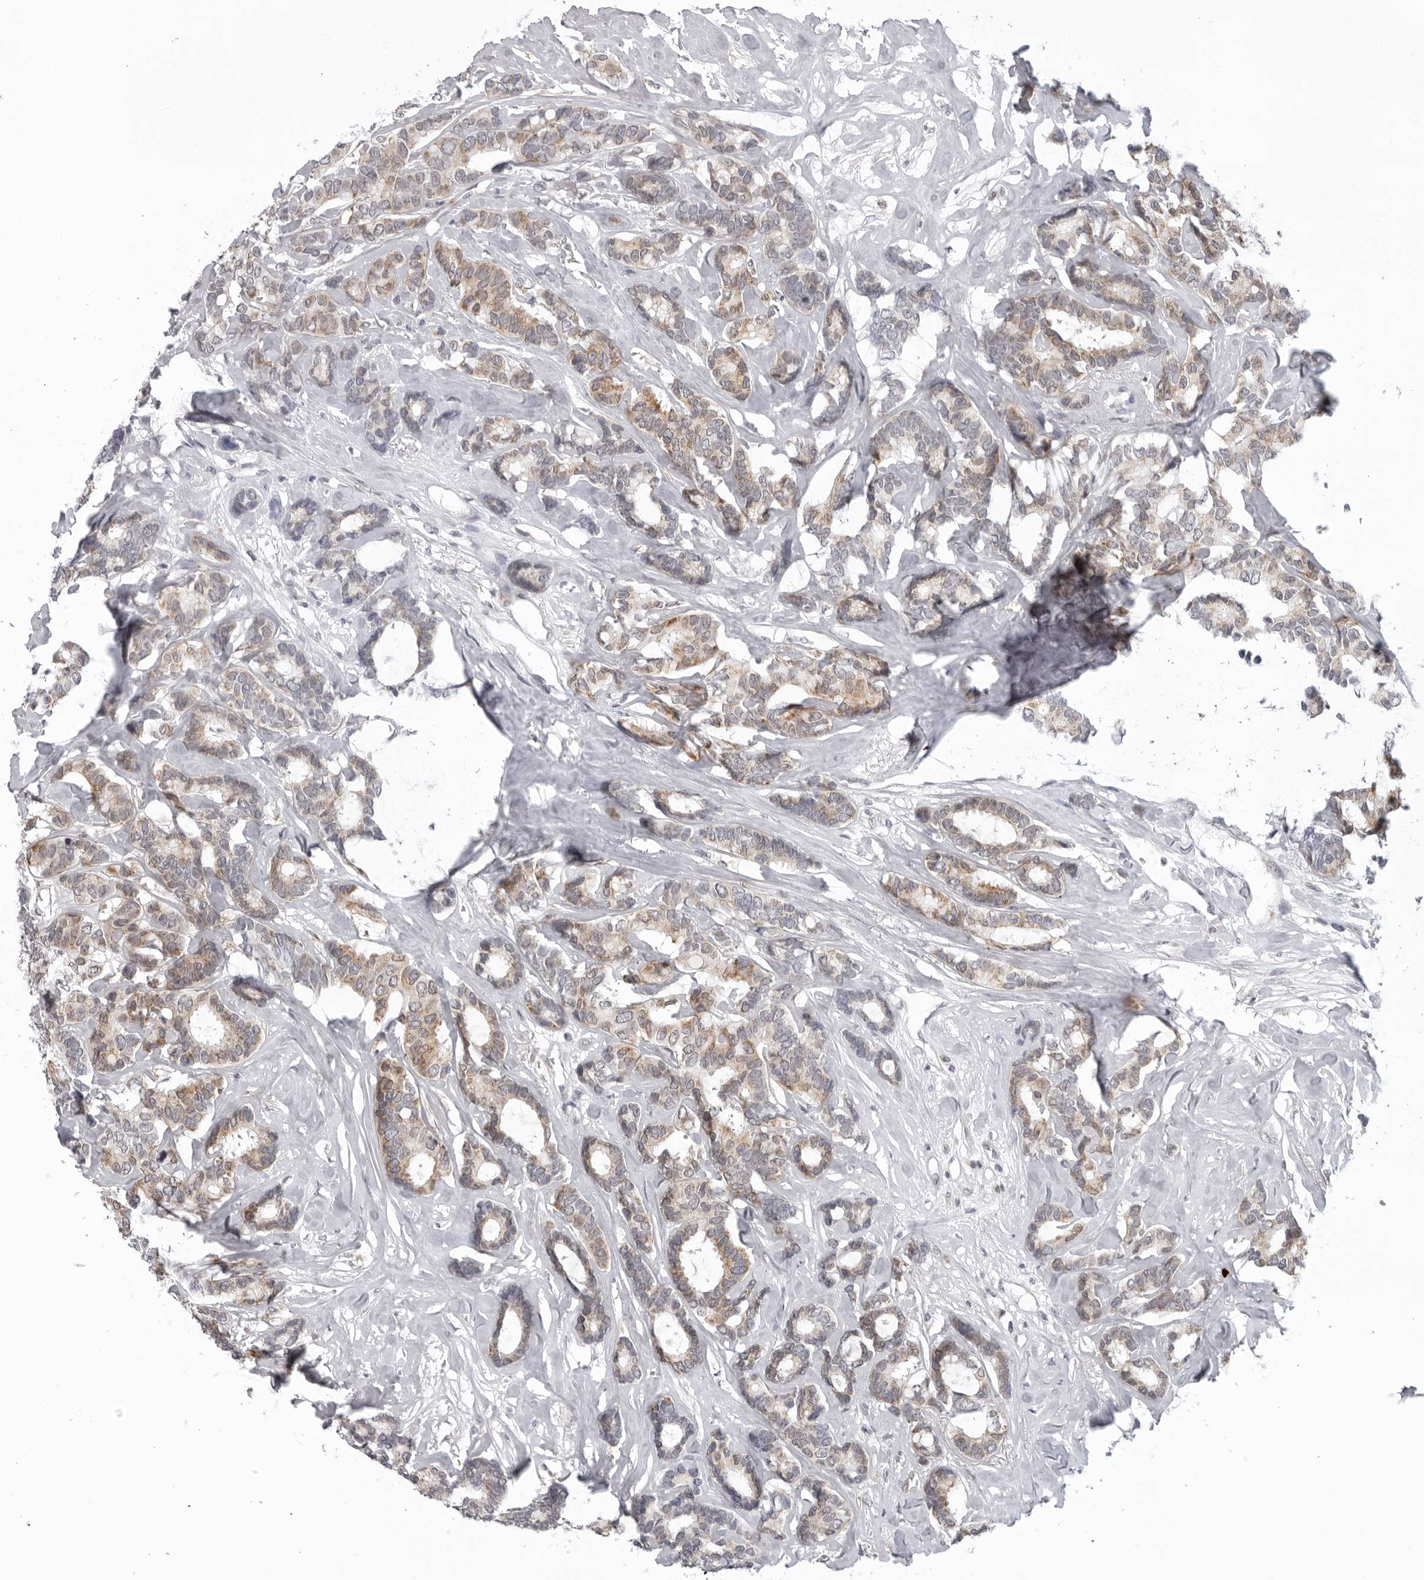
{"staining": {"intensity": "weak", "quantity": ">75%", "location": "cytoplasmic/membranous"}, "tissue": "breast cancer", "cell_type": "Tumor cells", "image_type": "cancer", "snomed": [{"axis": "morphology", "description": "Duct carcinoma"}, {"axis": "topography", "description": "Breast"}], "caption": "Breast cancer (invasive ductal carcinoma) stained with DAB immunohistochemistry (IHC) demonstrates low levels of weak cytoplasmic/membranous positivity in approximately >75% of tumor cells.", "gene": "MRPS15", "patient": {"sex": "female", "age": 87}}